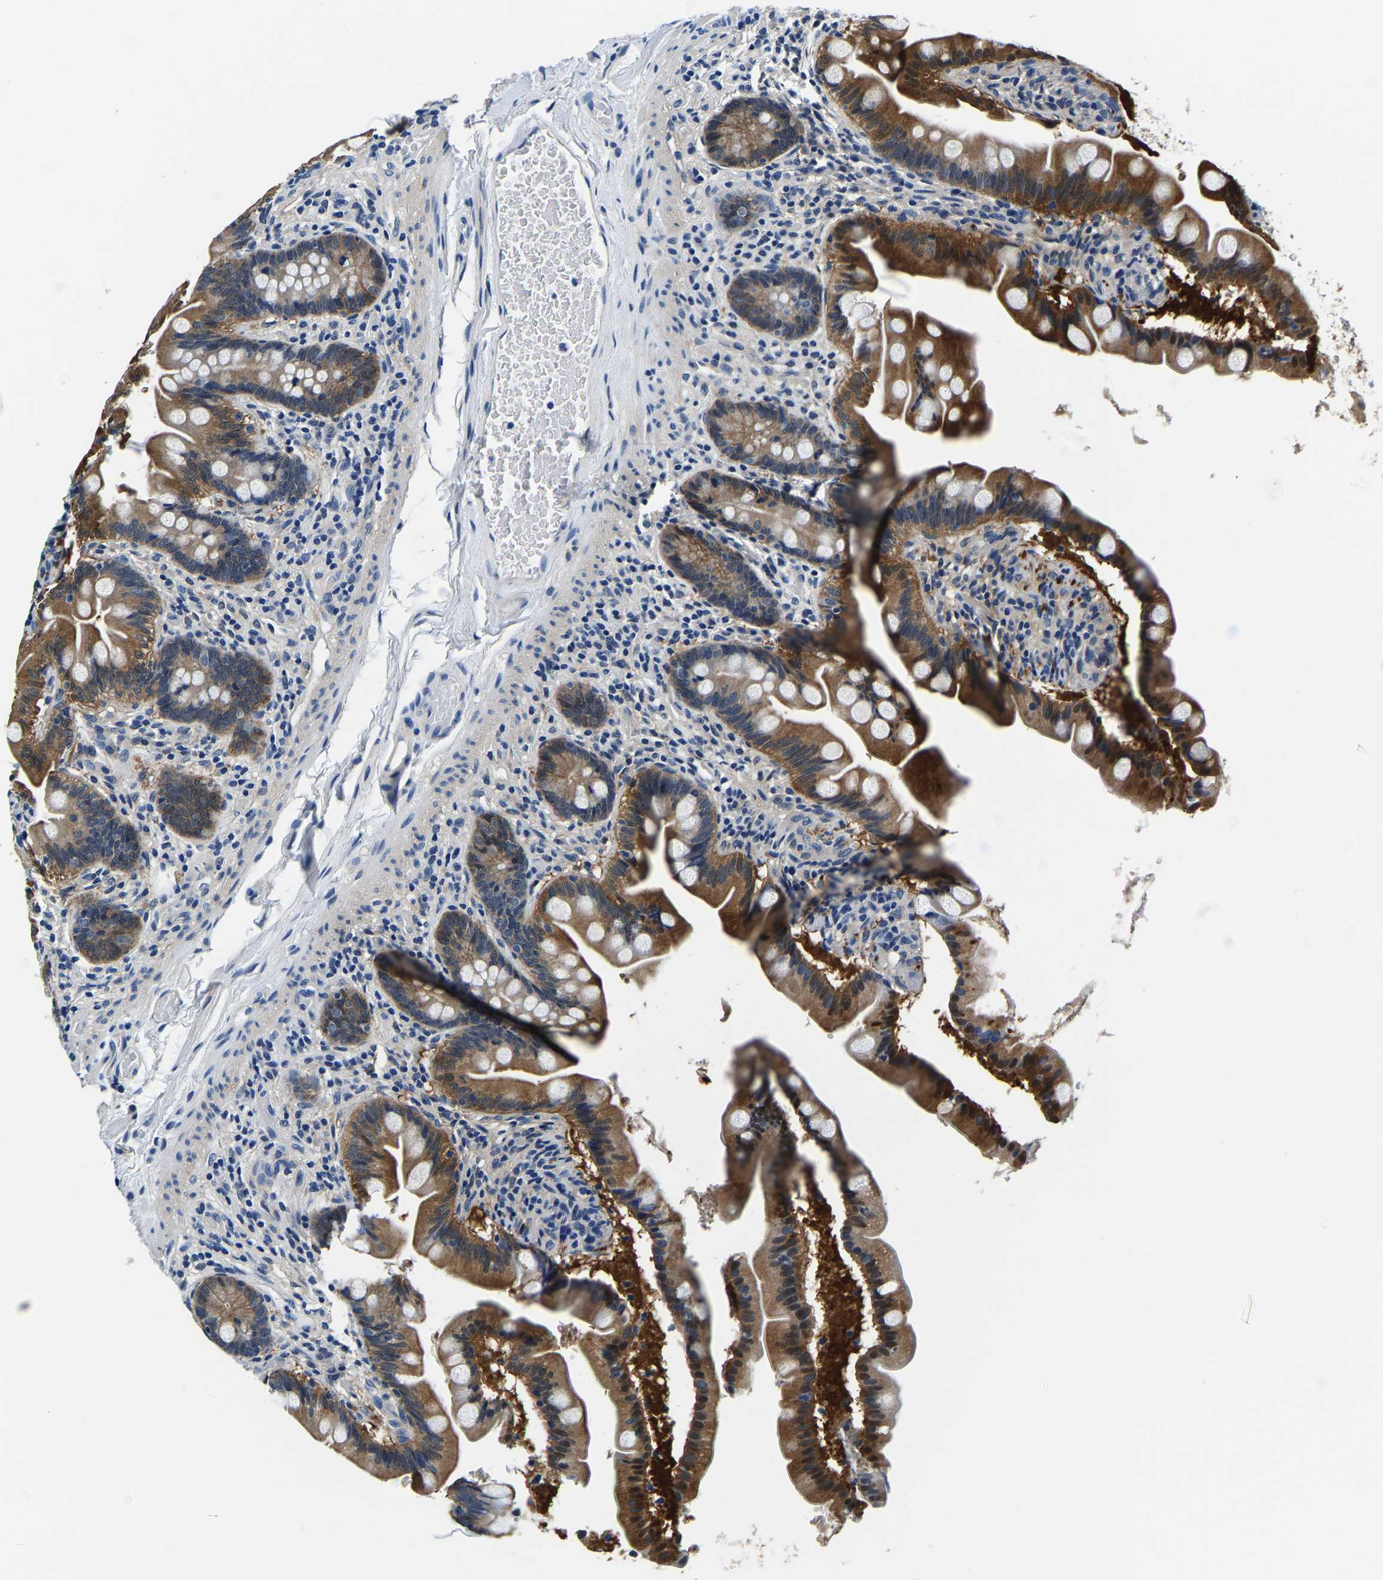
{"staining": {"intensity": "strong", "quantity": "25%-75%", "location": "cytoplasmic/membranous"}, "tissue": "small intestine", "cell_type": "Glandular cells", "image_type": "normal", "snomed": [{"axis": "morphology", "description": "Normal tissue, NOS"}, {"axis": "topography", "description": "Small intestine"}], "caption": "Immunohistochemistry (DAB (3,3'-diaminobenzidine)) staining of benign small intestine demonstrates strong cytoplasmic/membranous protein positivity in approximately 25%-75% of glandular cells.", "gene": "ACO1", "patient": {"sex": "female", "age": 56}}